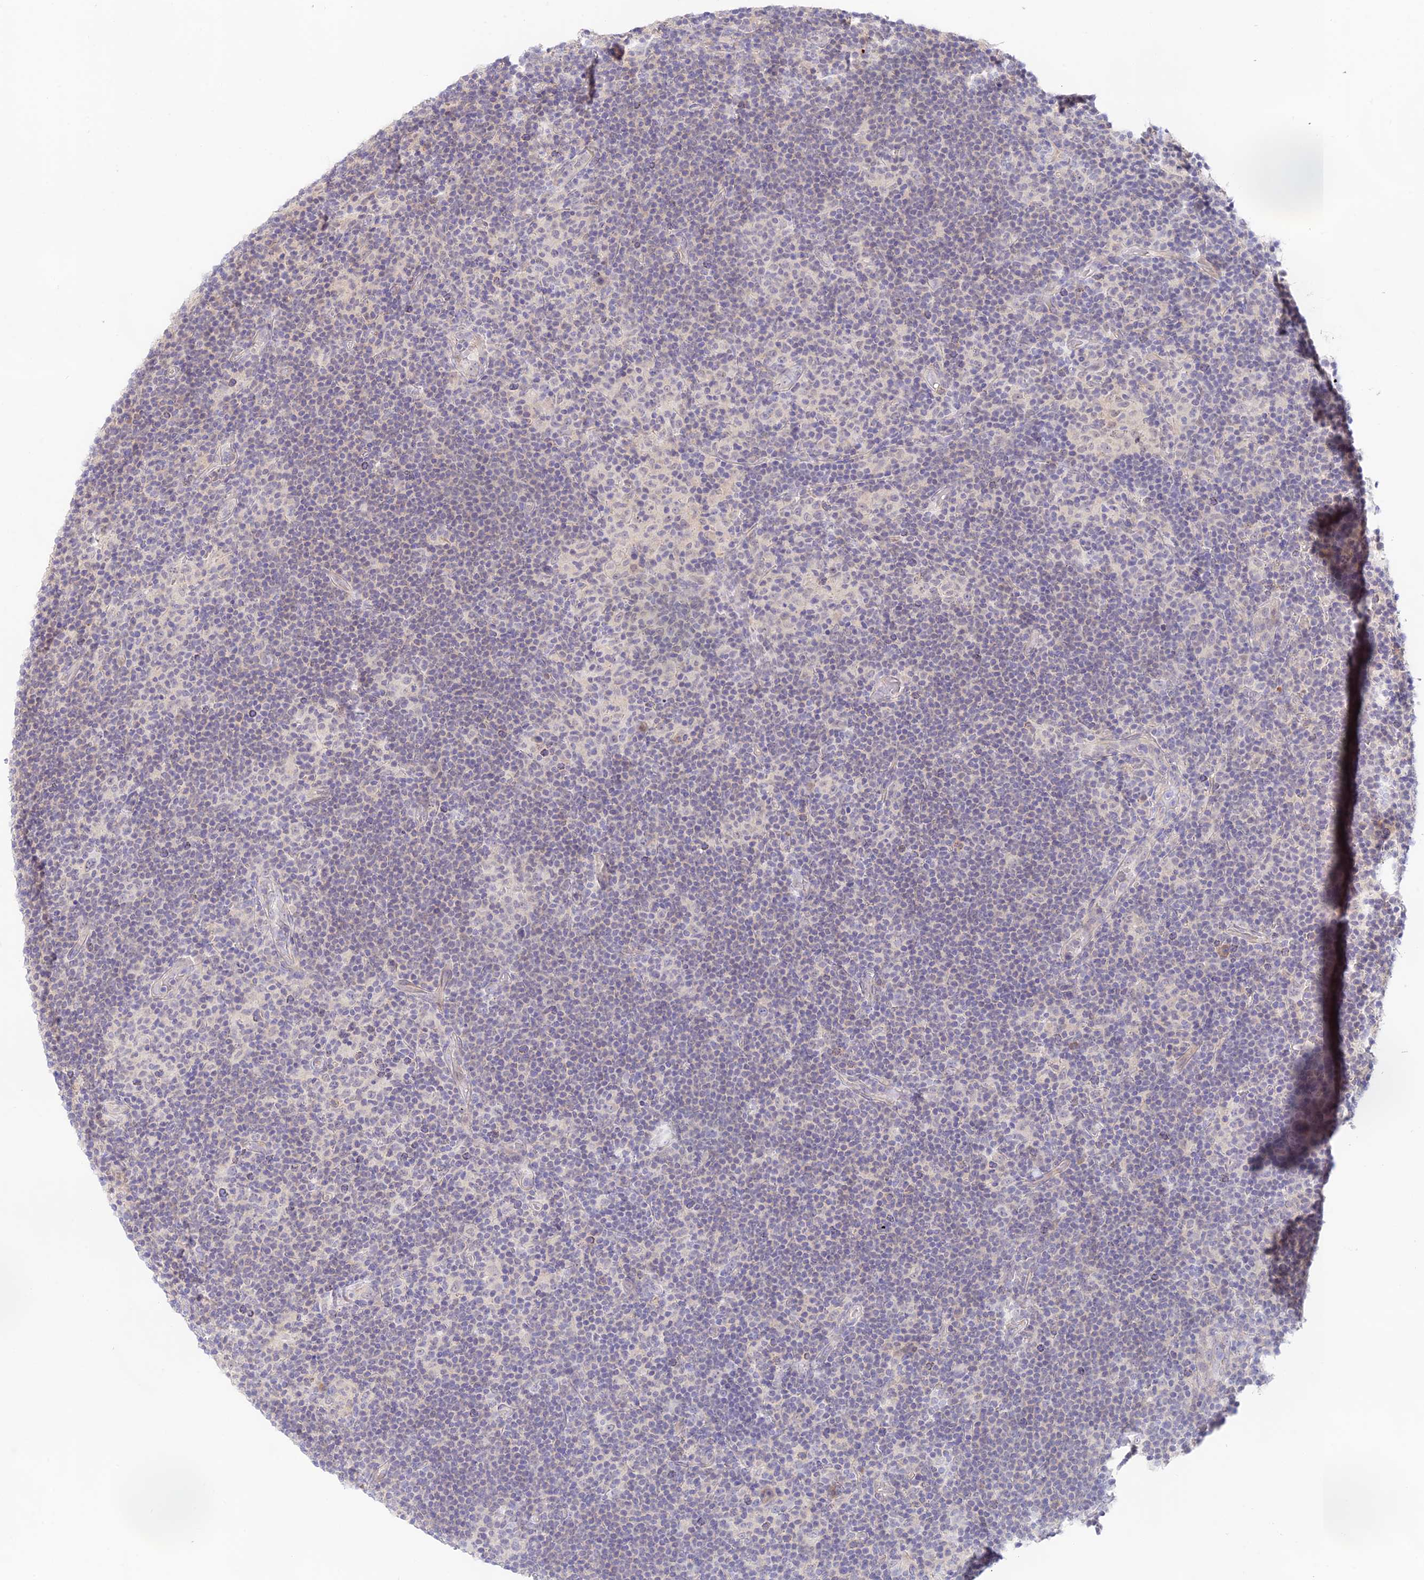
{"staining": {"intensity": "negative", "quantity": "none", "location": "none"}, "tissue": "lymphoma", "cell_type": "Tumor cells", "image_type": "cancer", "snomed": [{"axis": "morphology", "description": "Hodgkin's disease, NOS"}, {"axis": "topography", "description": "Lymph node"}], "caption": "A high-resolution photomicrograph shows immunohistochemistry staining of Hodgkin's disease, which reveals no significant positivity in tumor cells.", "gene": "CAMSAP3", "patient": {"sex": "female", "age": 57}}